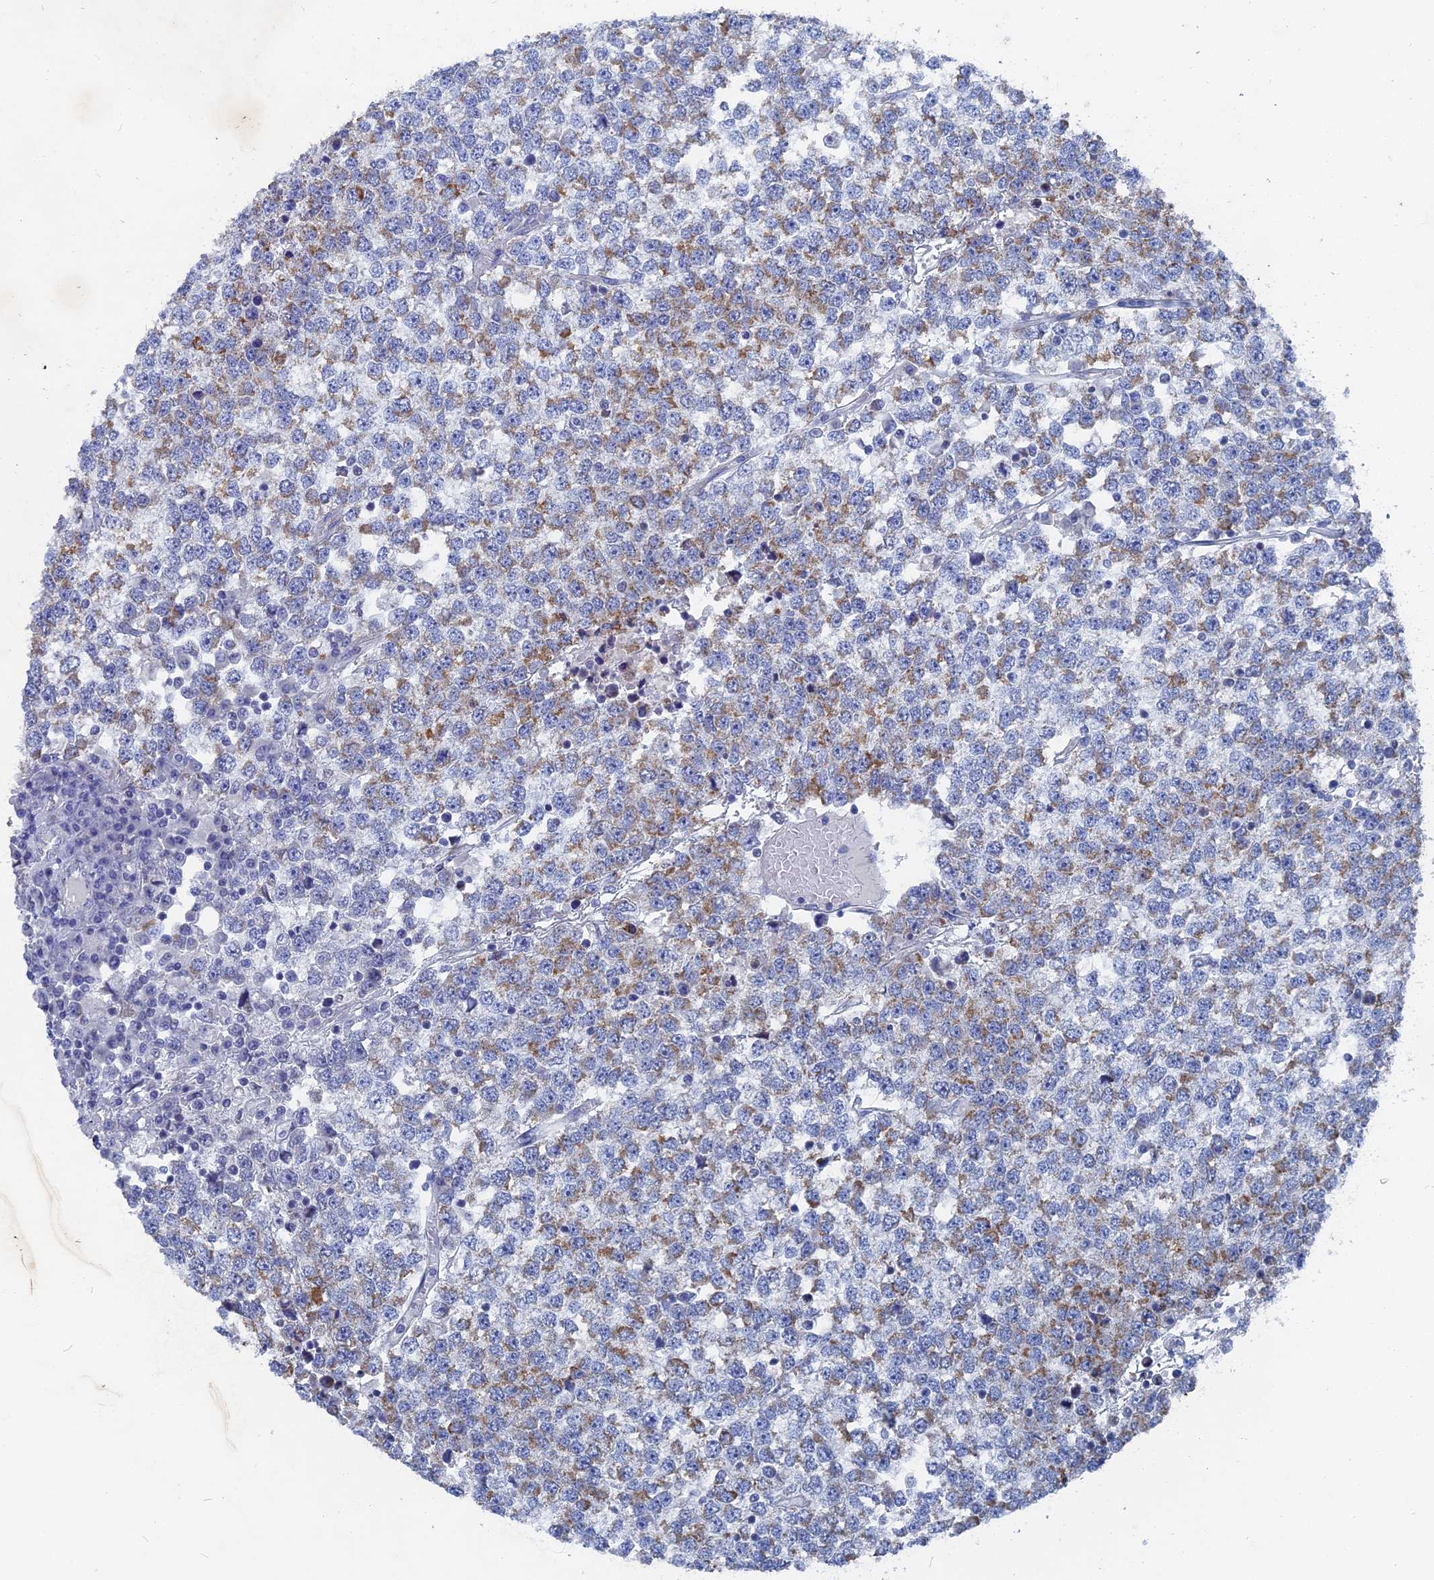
{"staining": {"intensity": "moderate", "quantity": "<25%", "location": "cytoplasmic/membranous"}, "tissue": "testis cancer", "cell_type": "Tumor cells", "image_type": "cancer", "snomed": [{"axis": "morphology", "description": "Seminoma, NOS"}, {"axis": "topography", "description": "Testis"}], "caption": "Immunohistochemical staining of seminoma (testis) displays moderate cytoplasmic/membranous protein positivity in approximately <25% of tumor cells.", "gene": "HIGD1A", "patient": {"sex": "male", "age": 65}}